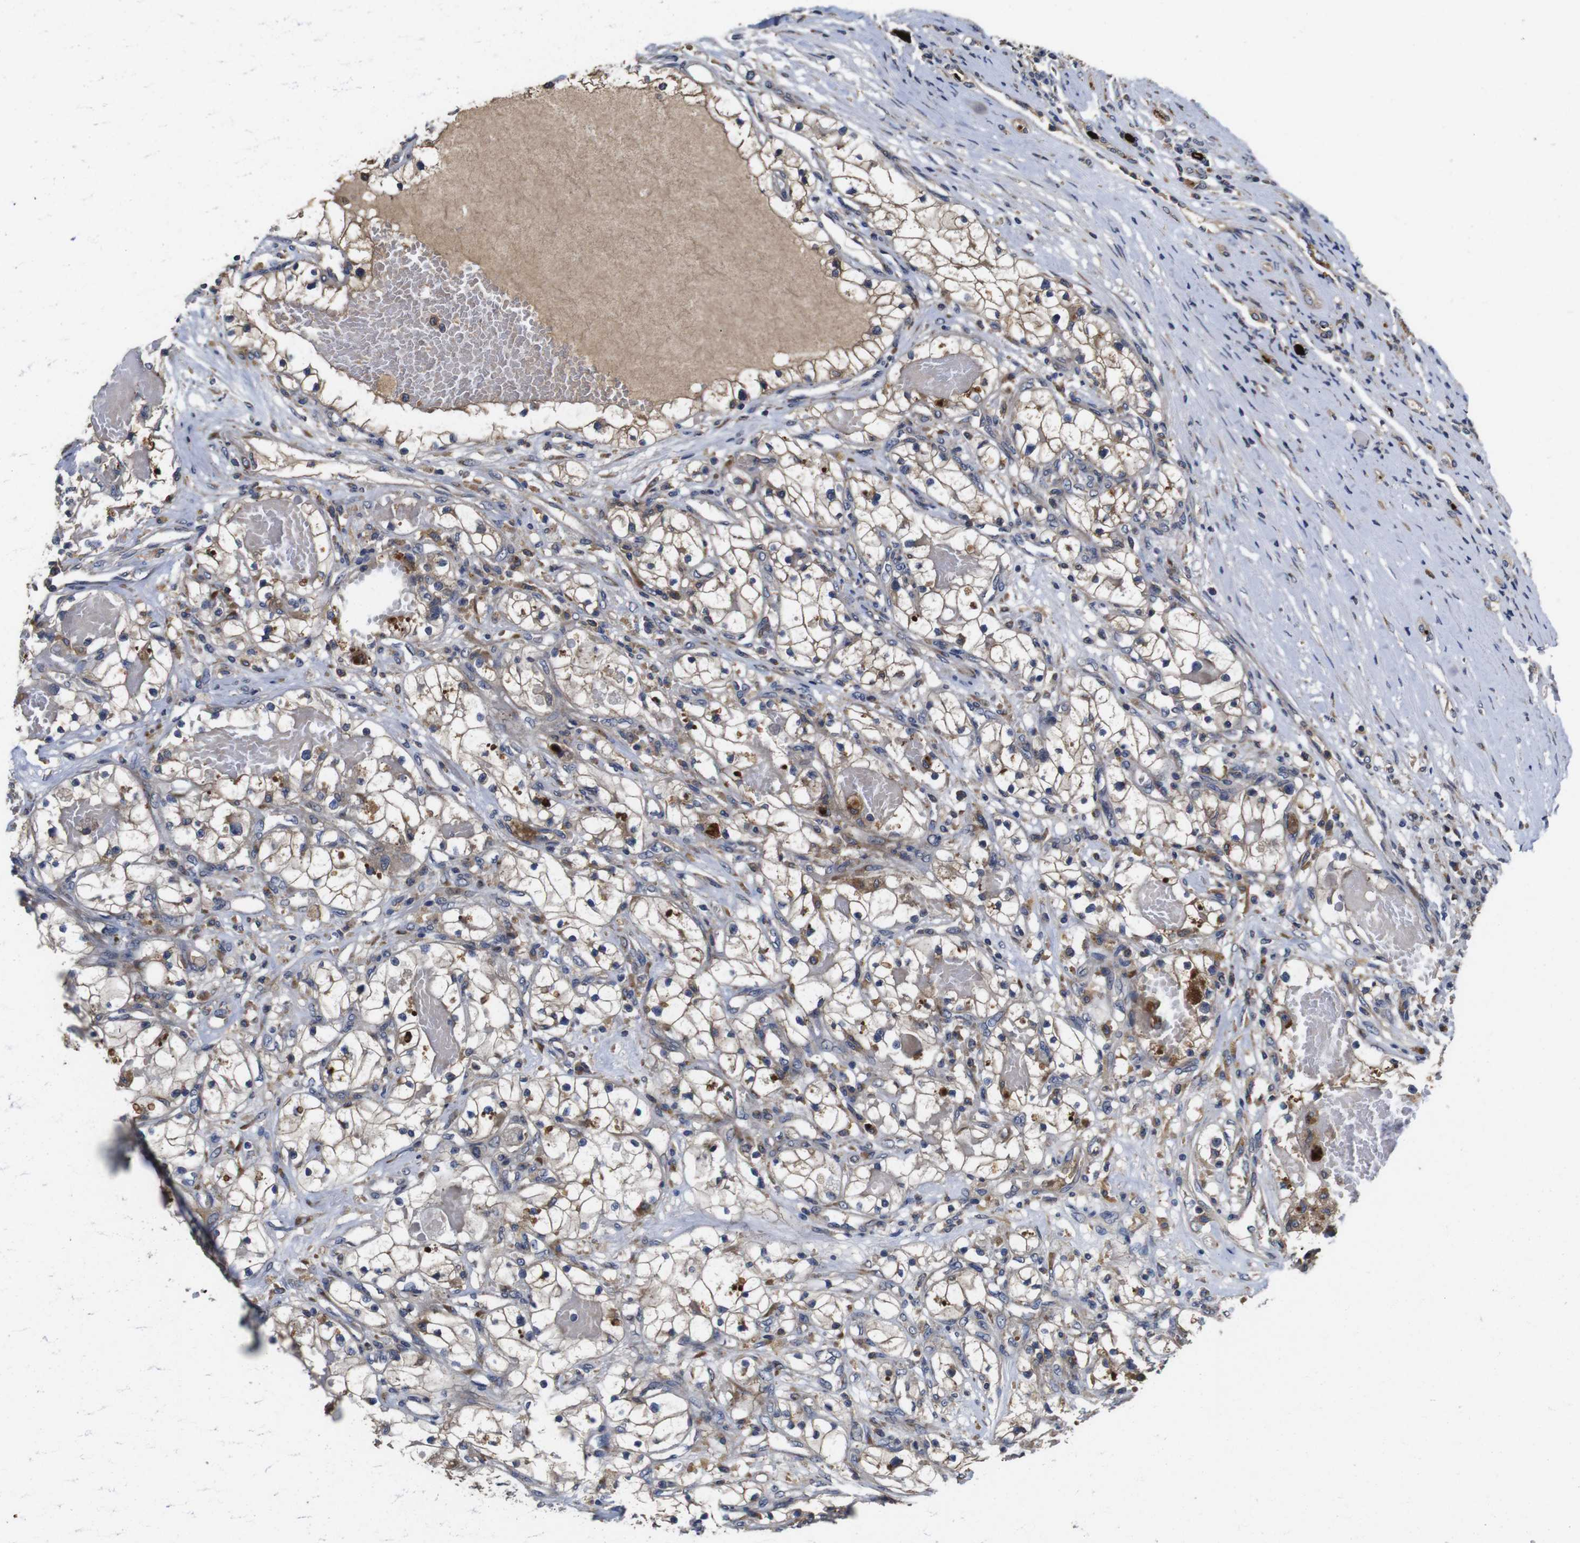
{"staining": {"intensity": "weak", "quantity": "25%-75%", "location": "cytoplasmic/membranous"}, "tissue": "renal cancer", "cell_type": "Tumor cells", "image_type": "cancer", "snomed": [{"axis": "morphology", "description": "Adenocarcinoma, NOS"}, {"axis": "topography", "description": "Kidney"}], "caption": "IHC of renal adenocarcinoma exhibits low levels of weak cytoplasmic/membranous positivity in about 25%-75% of tumor cells.", "gene": "ARHGAP24", "patient": {"sex": "male", "age": 68}}